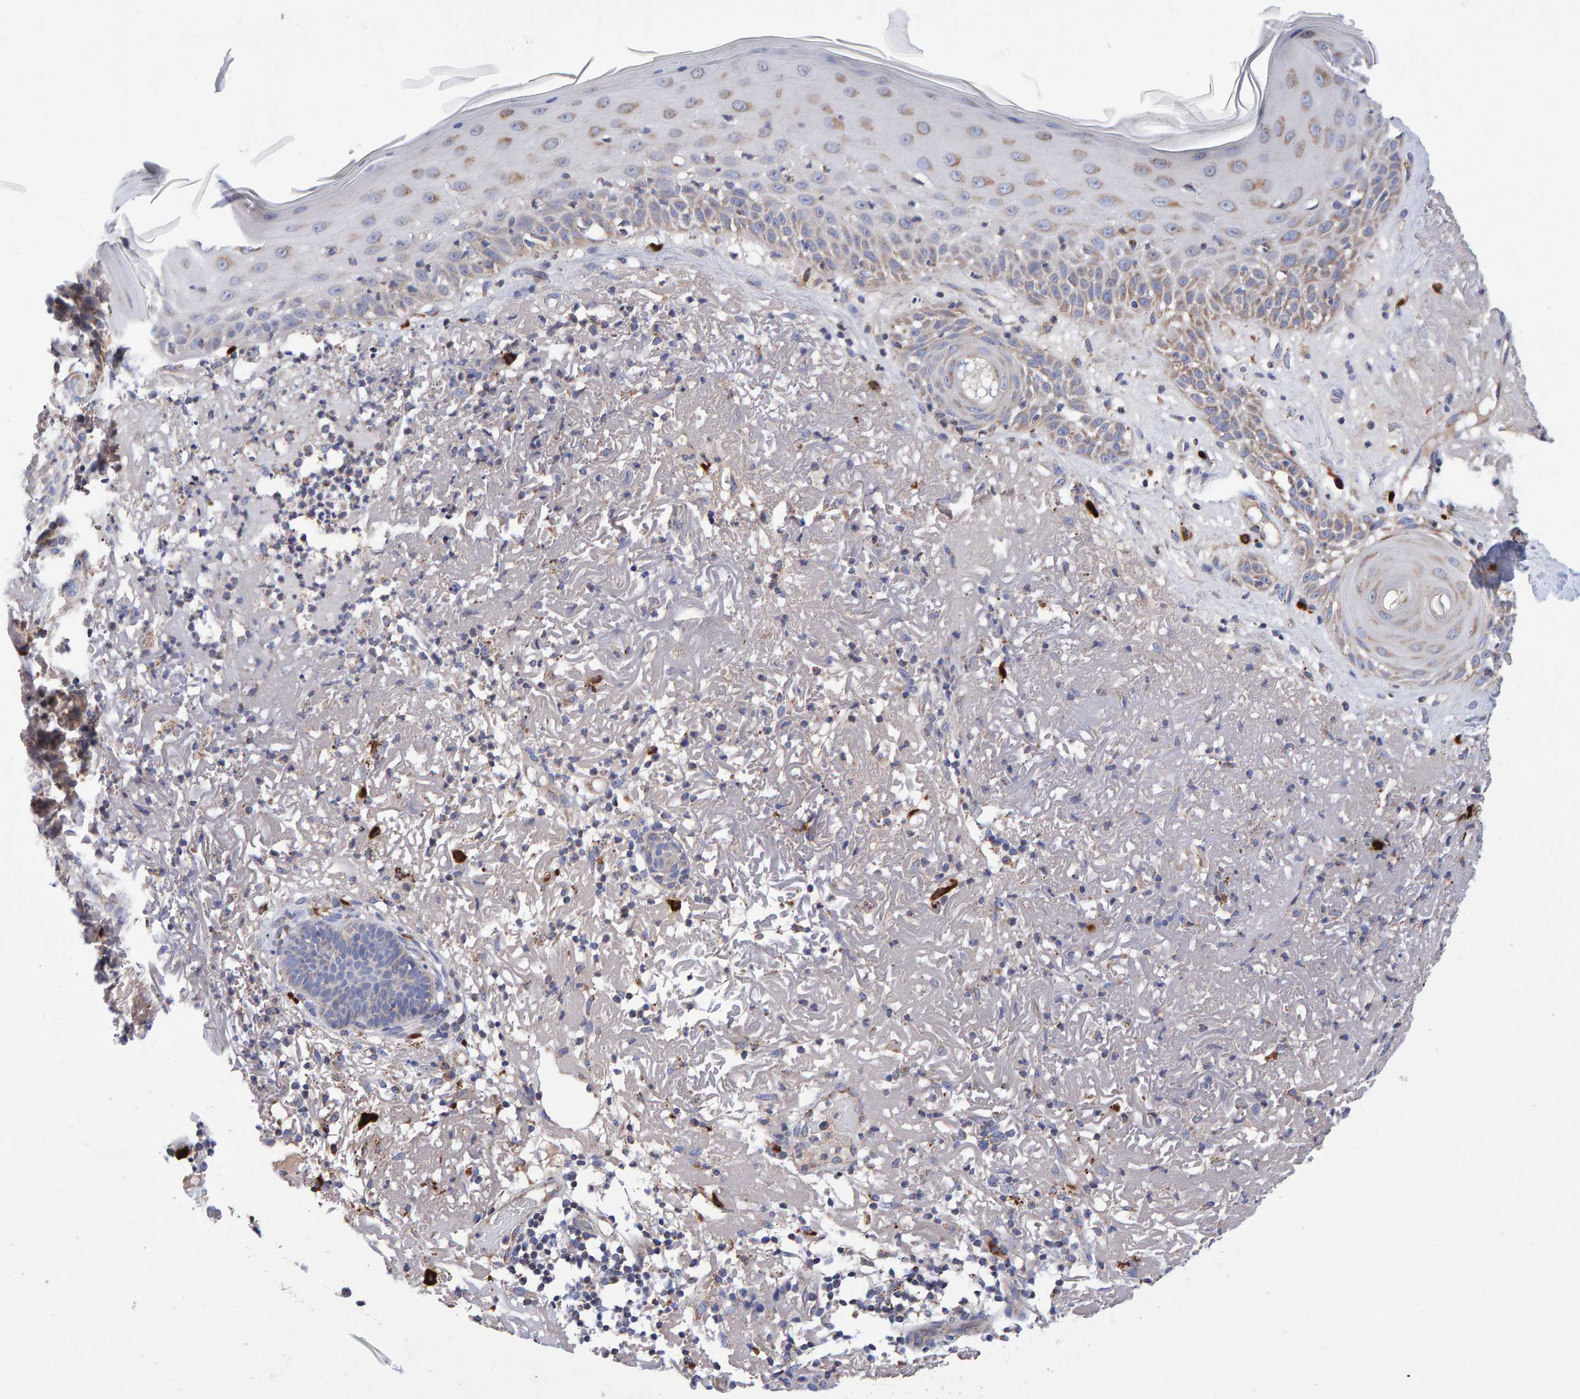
{"staining": {"intensity": "weak", "quantity": "<25%", "location": "cytoplasmic/membranous"}, "tissue": "skin cancer", "cell_type": "Tumor cells", "image_type": "cancer", "snomed": [{"axis": "morphology", "description": "Squamous cell carcinoma, NOS"}, {"axis": "topography", "description": "Skin"}], "caption": "IHC histopathology image of neoplastic tissue: squamous cell carcinoma (skin) stained with DAB shows no significant protein positivity in tumor cells. (DAB immunohistochemistry (IHC), high magnification).", "gene": "EFR3A", "patient": {"sex": "female", "age": 96}}